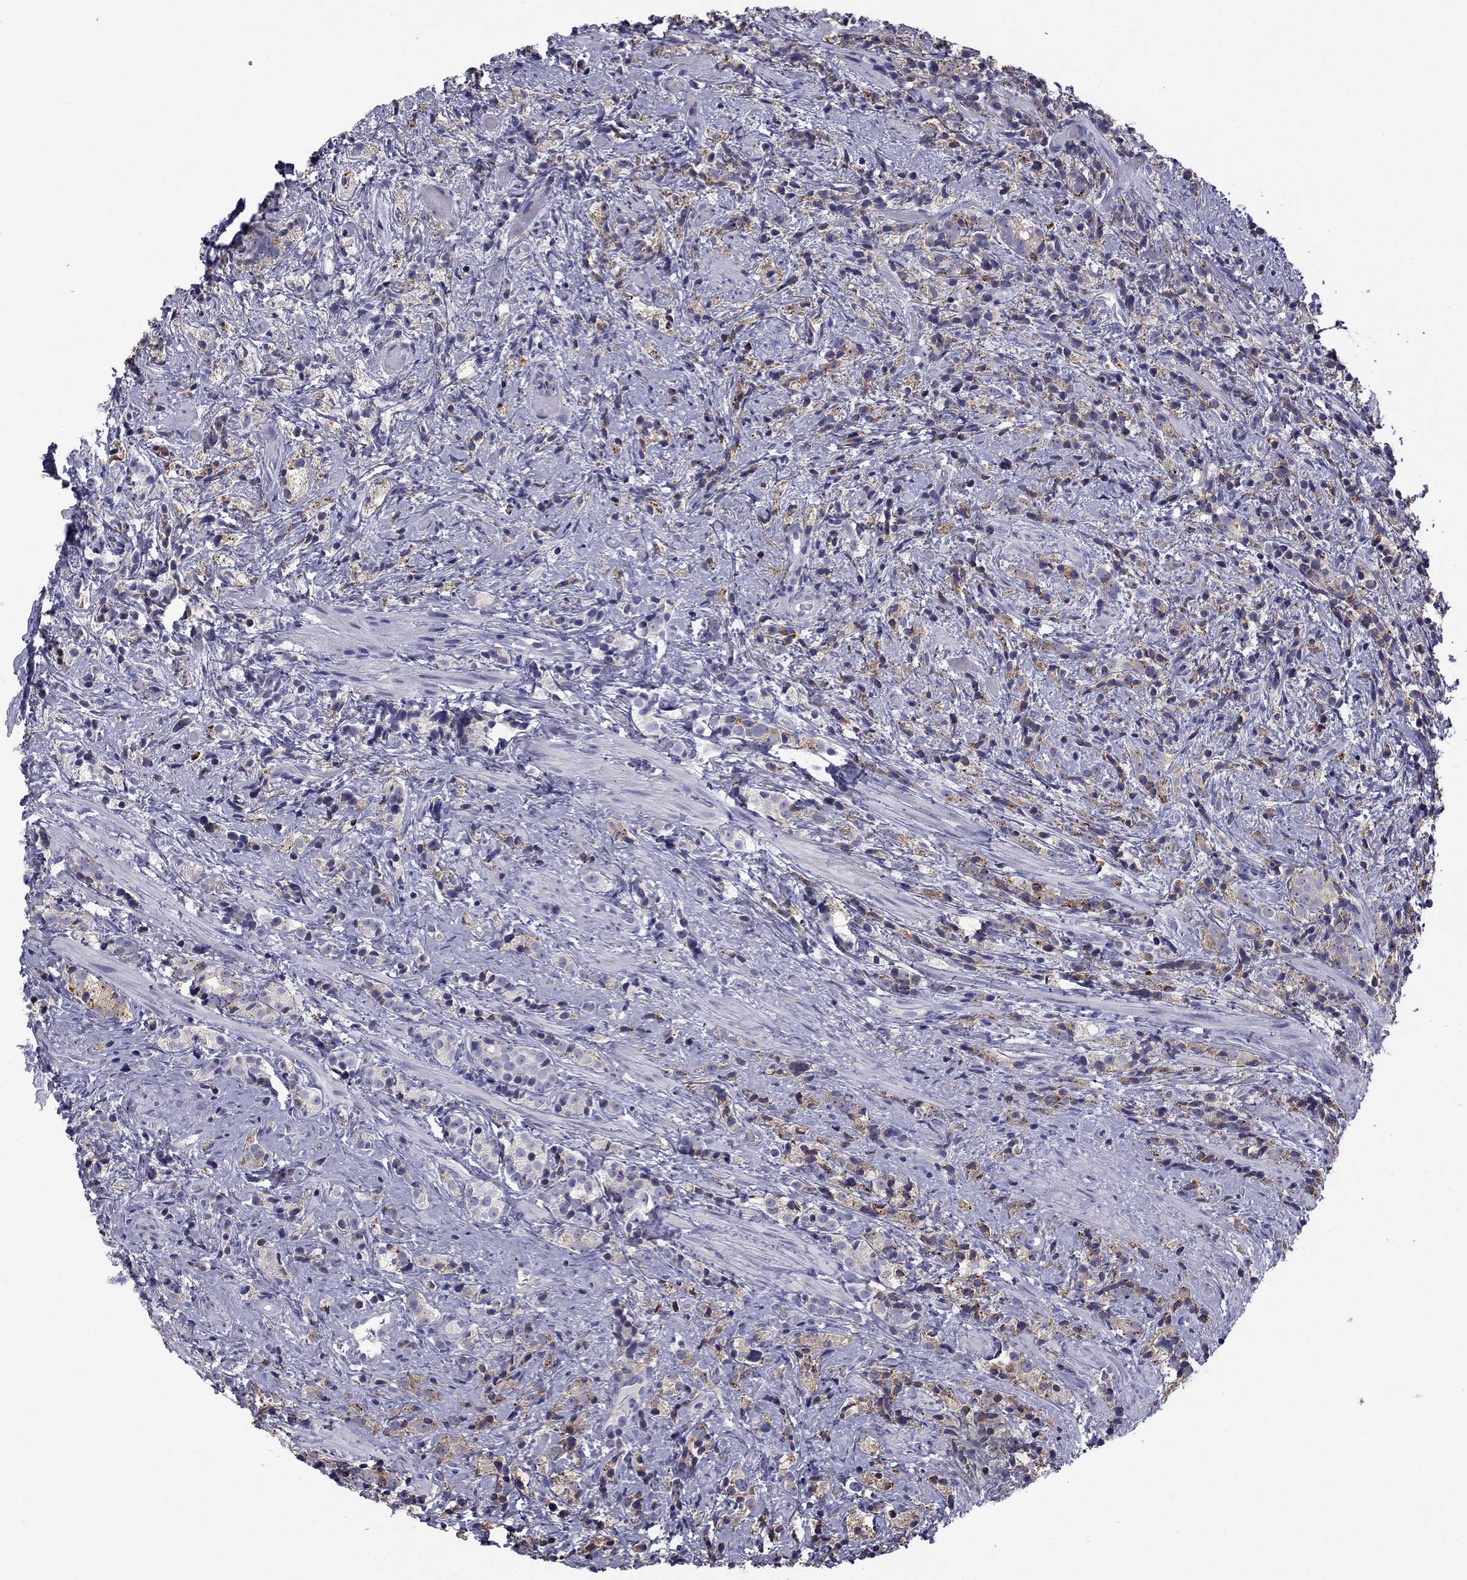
{"staining": {"intensity": "moderate", "quantity": "25%-75%", "location": "cytoplasmic/membranous"}, "tissue": "prostate cancer", "cell_type": "Tumor cells", "image_type": "cancer", "snomed": [{"axis": "morphology", "description": "Adenocarcinoma, High grade"}, {"axis": "topography", "description": "Prostate"}], "caption": "An immunohistochemistry (IHC) photomicrograph of neoplastic tissue is shown. Protein staining in brown highlights moderate cytoplasmic/membranous positivity in prostate adenocarcinoma (high-grade) within tumor cells.", "gene": "CLPSL2", "patient": {"sex": "male", "age": 53}}